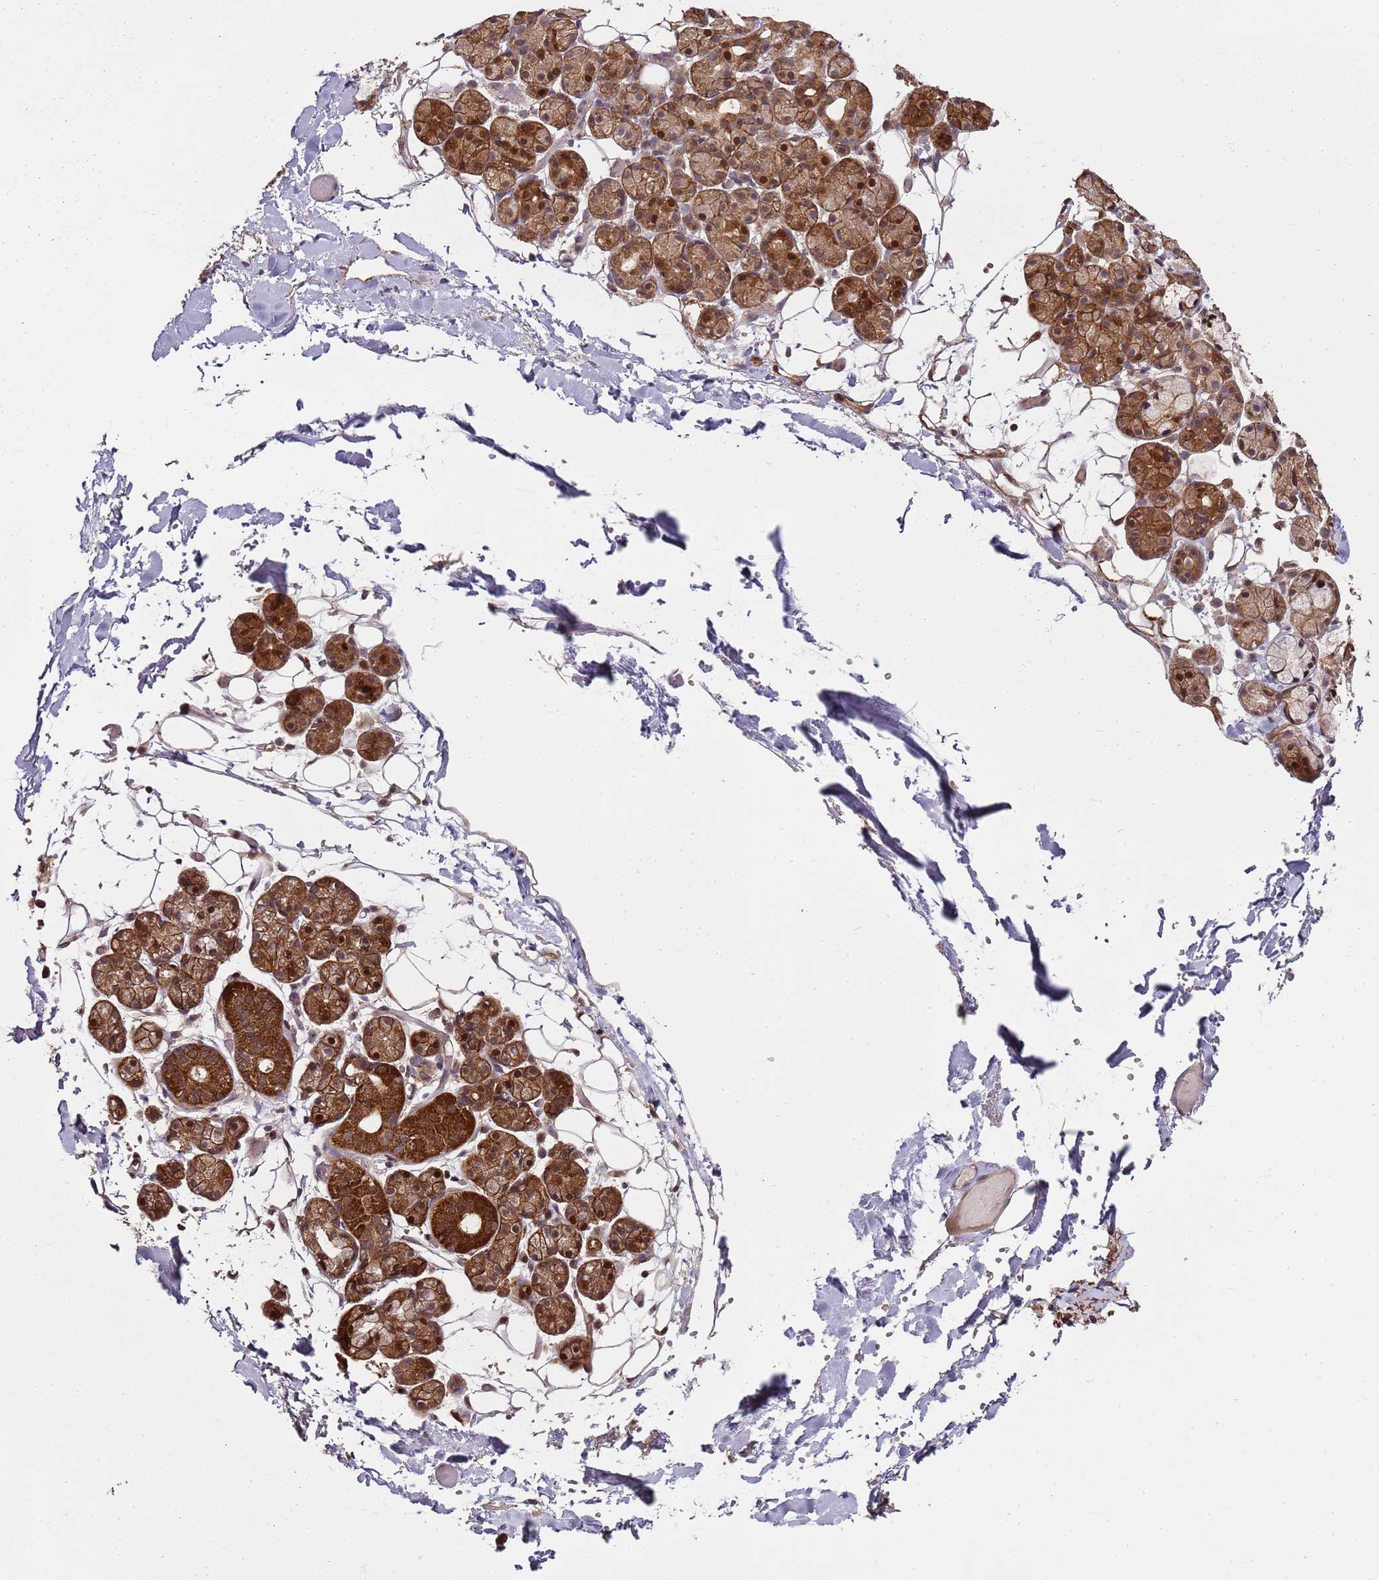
{"staining": {"intensity": "strong", "quantity": "25%-75%", "location": "cytoplasmic/membranous,nuclear"}, "tissue": "salivary gland", "cell_type": "Glandular cells", "image_type": "normal", "snomed": [{"axis": "morphology", "description": "Normal tissue, NOS"}, {"axis": "topography", "description": "Salivary gland"}], "caption": "A micrograph of salivary gland stained for a protein demonstrates strong cytoplasmic/membranous,nuclear brown staining in glandular cells. Immunohistochemistry (ihc) stains the protein in brown and the nuclei are stained blue.", "gene": "EDC3", "patient": {"sex": "male", "age": 63}}